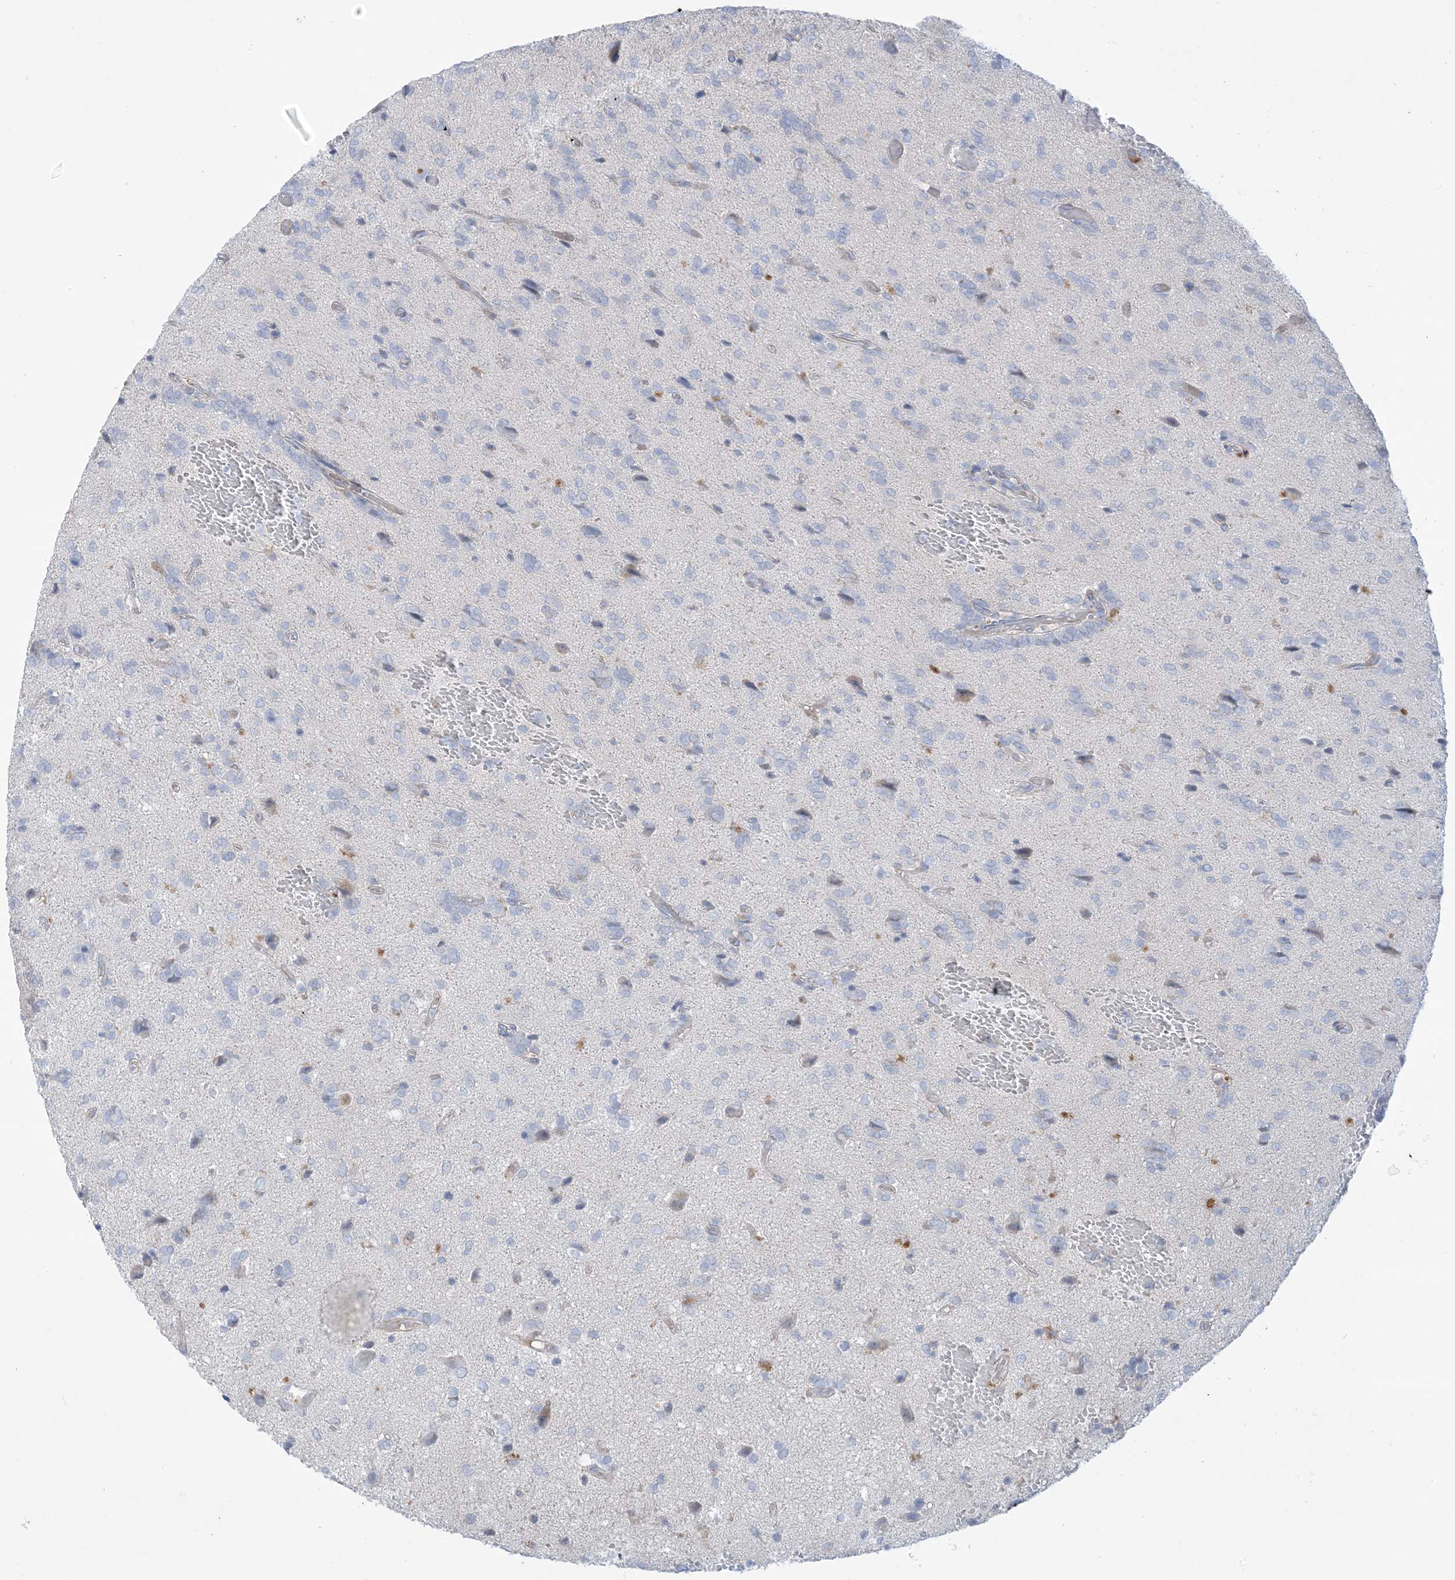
{"staining": {"intensity": "negative", "quantity": "none", "location": "none"}, "tissue": "glioma", "cell_type": "Tumor cells", "image_type": "cancer", "snomed": [{"axis": "morphology", "description": "Glioma, malignant, High grade"}, {"axis": "topography", "description": "Brain"}], "caption": "A high-resolution micrograph shows immunohistochemistry (IHC) staining of malignant glioma (high-grade), which reveals no significant staining in tumor cells.", "gene": "ATP11C", "patient": {"sex": "female", "age": 59}}